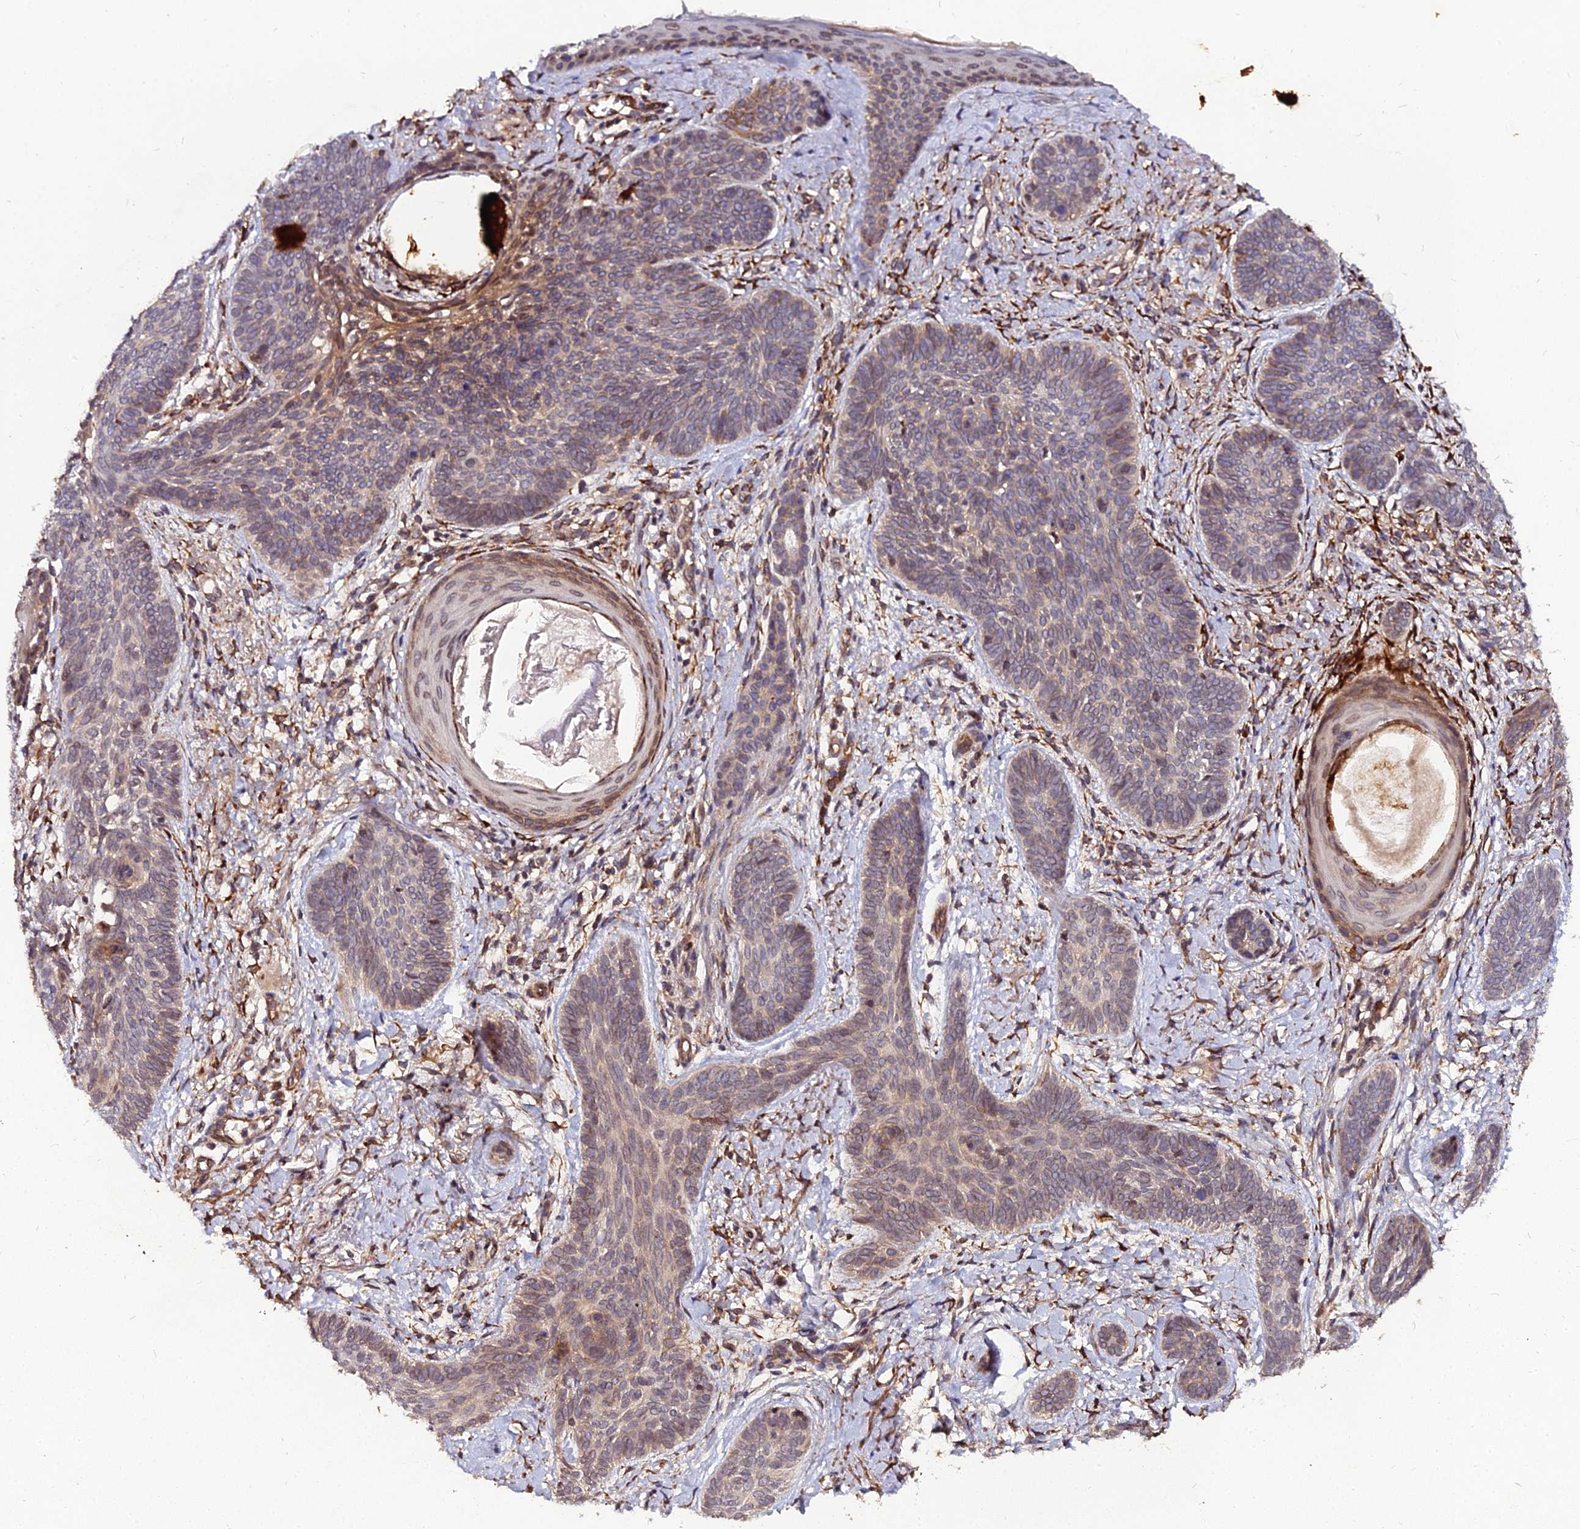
{"staining": {"intensity": "moderate", "quantity": "25%-75%", "location": "cytoplasmic/membranous"}, "tissue": "skin cancer", "cell_type": "Tumor cells", "image_type": "cancer", "snomed": [{"axis": "morphology", "description": "Basal cell carcinoma"}, {"axis": "topography", "description": "Skin"}], "caption": "Immunohistochemistry image of neoplastic tissue: human skin cancer (basal cell carcinoma) stained using immunohistochemistry (IHC) shows medium levels of moderate protein expression localized specifically in the cytoplasmic/membranous of tumor cells, appearing as a cytoplasmic/membranous brown color.", "gene": "PDE4D", "patient": {"sex": "female", "age": 81}}